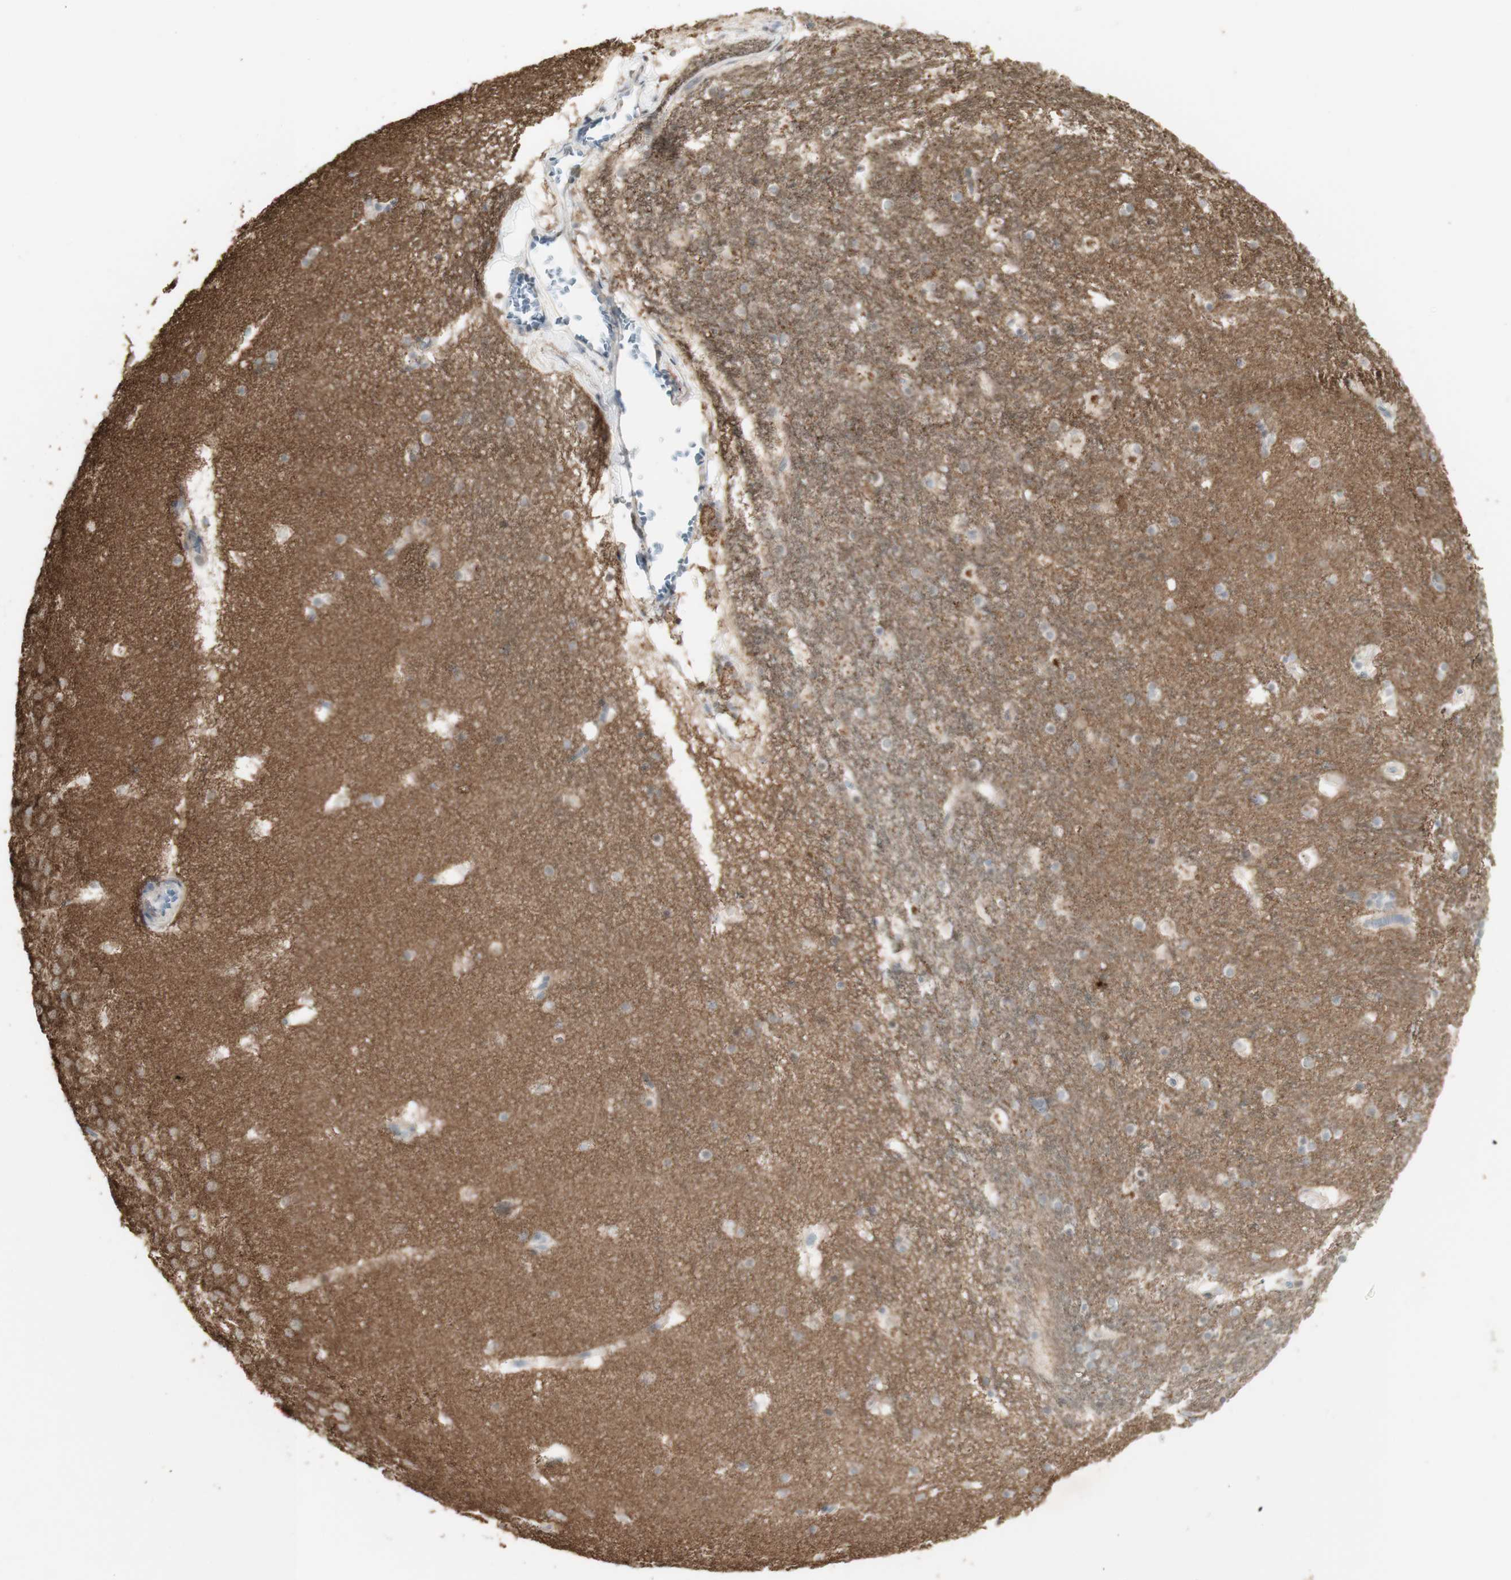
{"staining": {"intensity": "negative", "quantity": "none", "location": "none"}, "tissue": "hippocampus", "cell_type": "Glial cells", "image_type": "normal", "snomed": [{"axis": "morphology", "description": "Normal tissue, NOS"}, {"axis": "topography", "description": "Hippocampus"}], "caption": "High power microscopy micrograph of an immunohistochemistry (IHC) image of normal hippocampus, revealing no significant staining in glial cells.", "gene": "ATP6V1E1", "patient": {"sex": "male", "age": 45}}